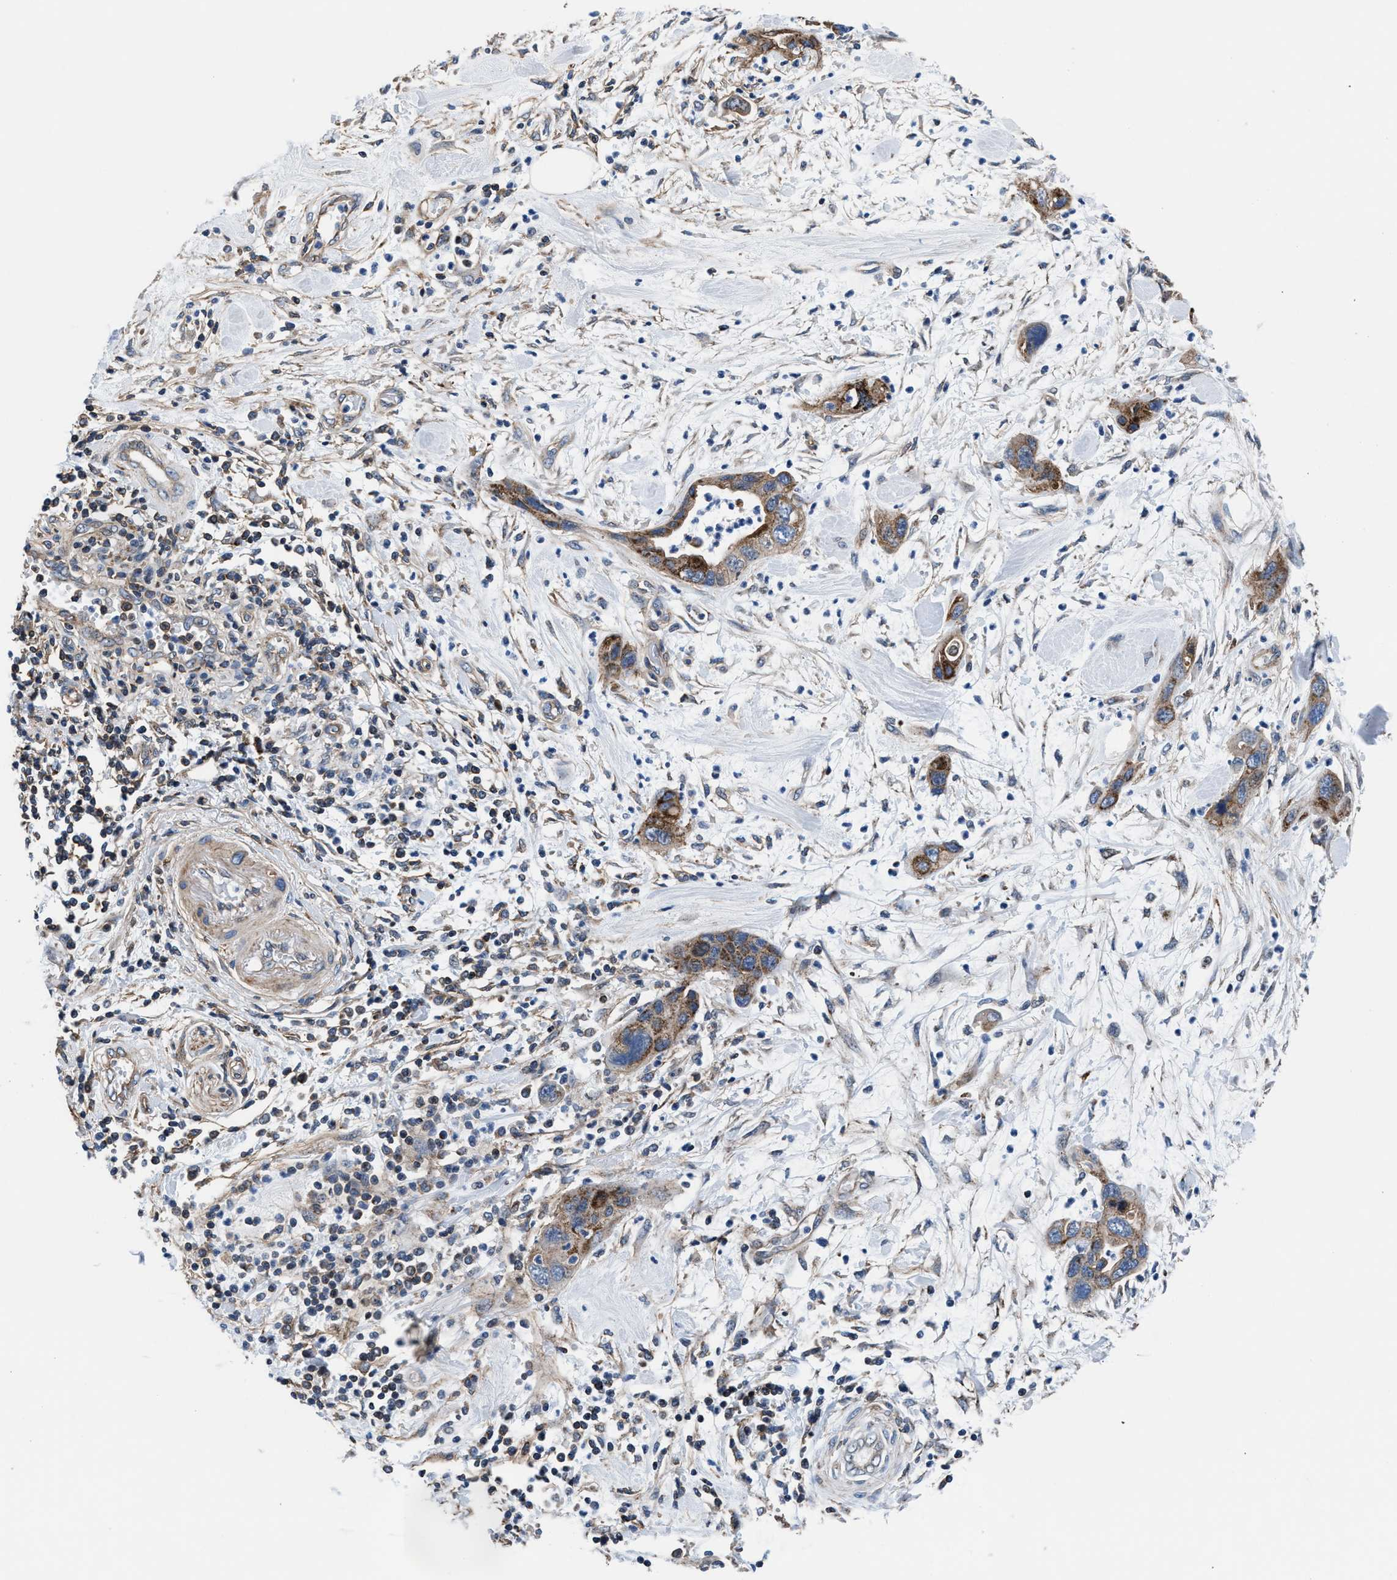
{"staining": {"intensity": "strong", "quantity": "25%-75%", "location": "cytoplasmic/membranous"}, "tissue": "pancreatic cancer", "cell_type": "Tumor cells", "image_type": "cancer", "snomed": [{"axis": "morphology", "description": "Adenocarcinoma, NOS"}, {"axis": "topography", "description": "Pancreas"}], "caption": "This image demonstrates IHC staining of adenocarcinoma (pancreatic), with high strong cytoplasmic/membranous expression in about 25%-75% of tumor cells.", "gene": "NKTR", "patient": {"sex": "female", "age": 70}}